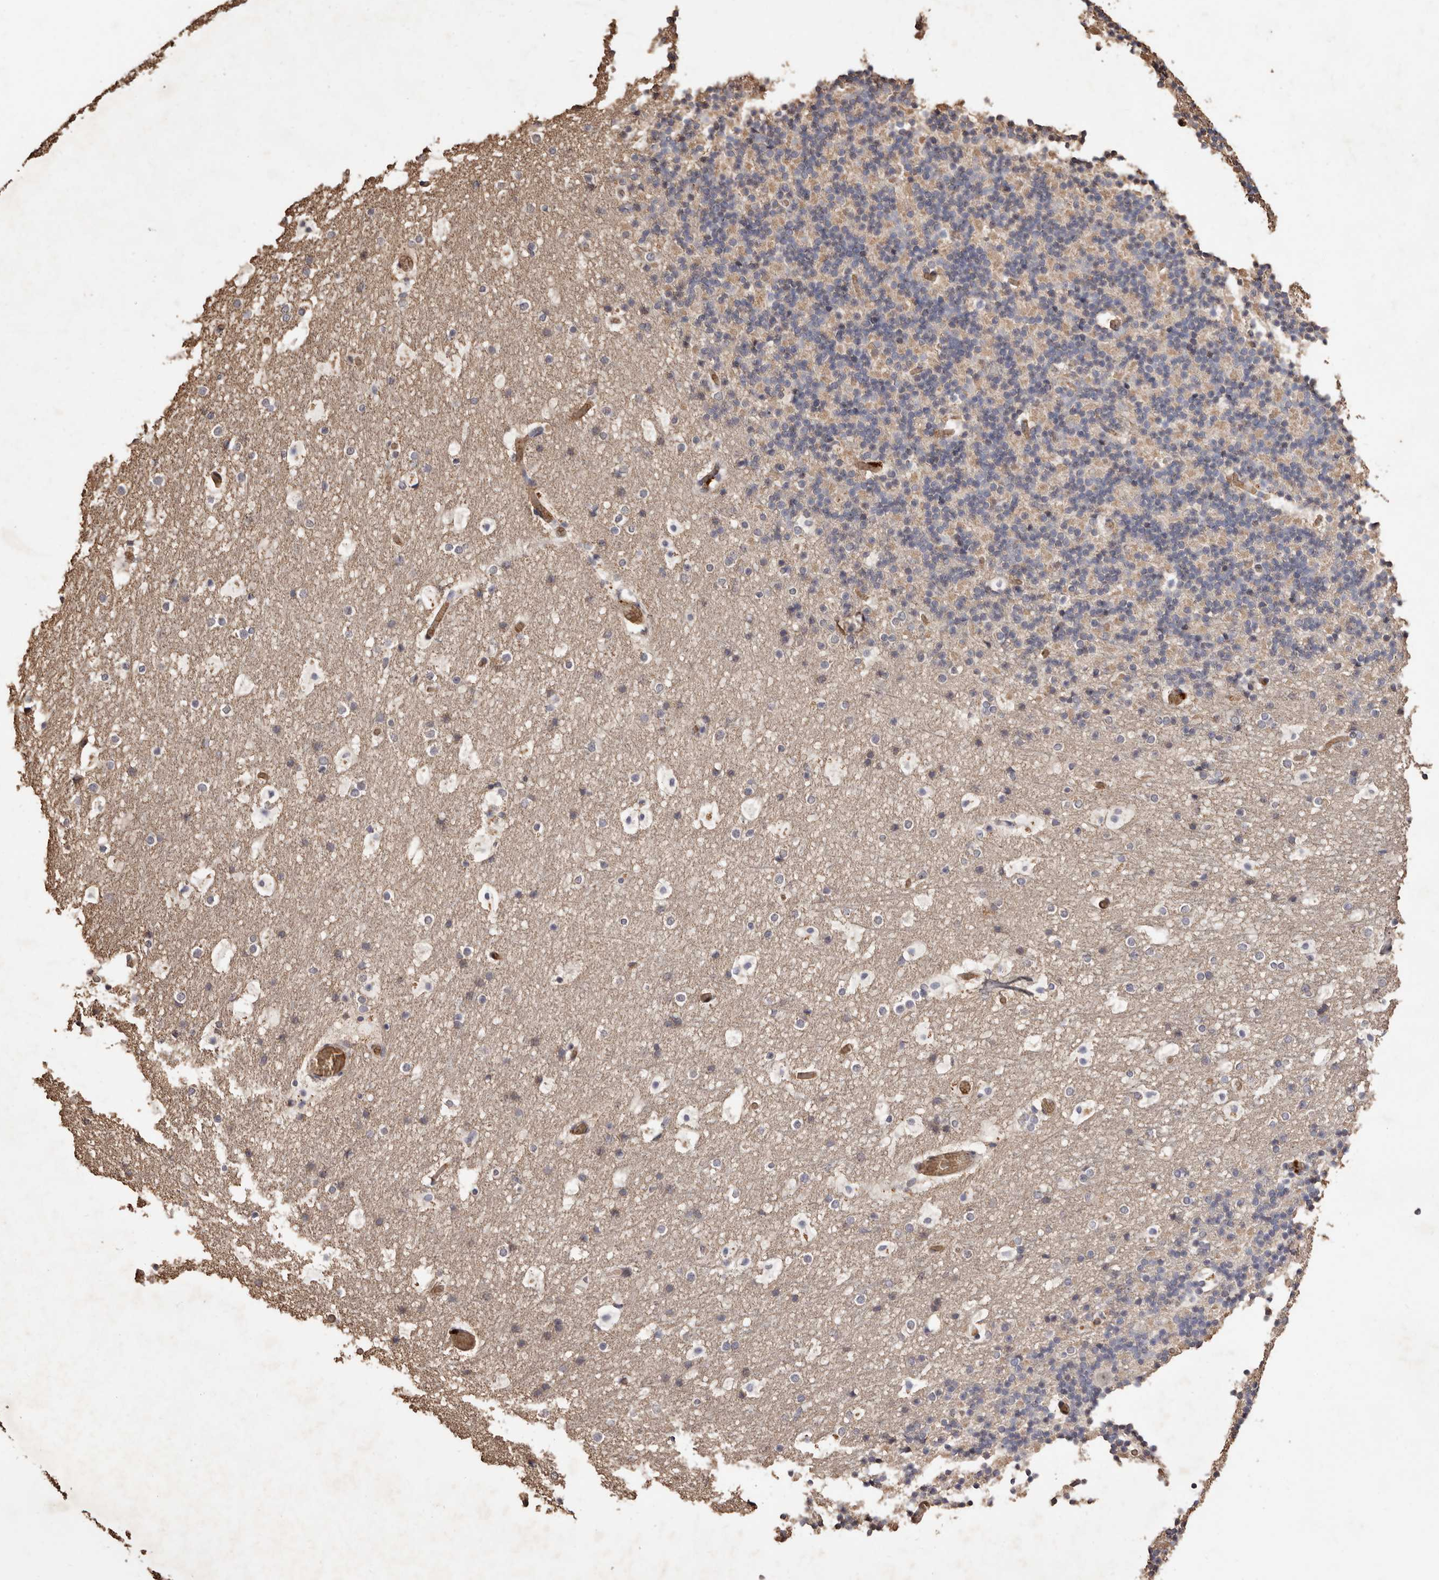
{"staining": {"intensity": "weak", "quantity": "<25%", "location": "cytoplasmic/membranous"}, "tissue": "cerebellum", "cell_type": "Cells in granular layer", "image_type": "normal", "snomed": [{"axis": "morphology", "description": "Normal tissue, NOS"}, {"axis": "topography", "description": "Cerebellum"}], "caption": "Immunohistochemistry (IHC) of benign human cerebellum displays no expression in cells in granular layer.", "gene": "GRAMD2A", "patient": {"sex": "male", "age": 57}}